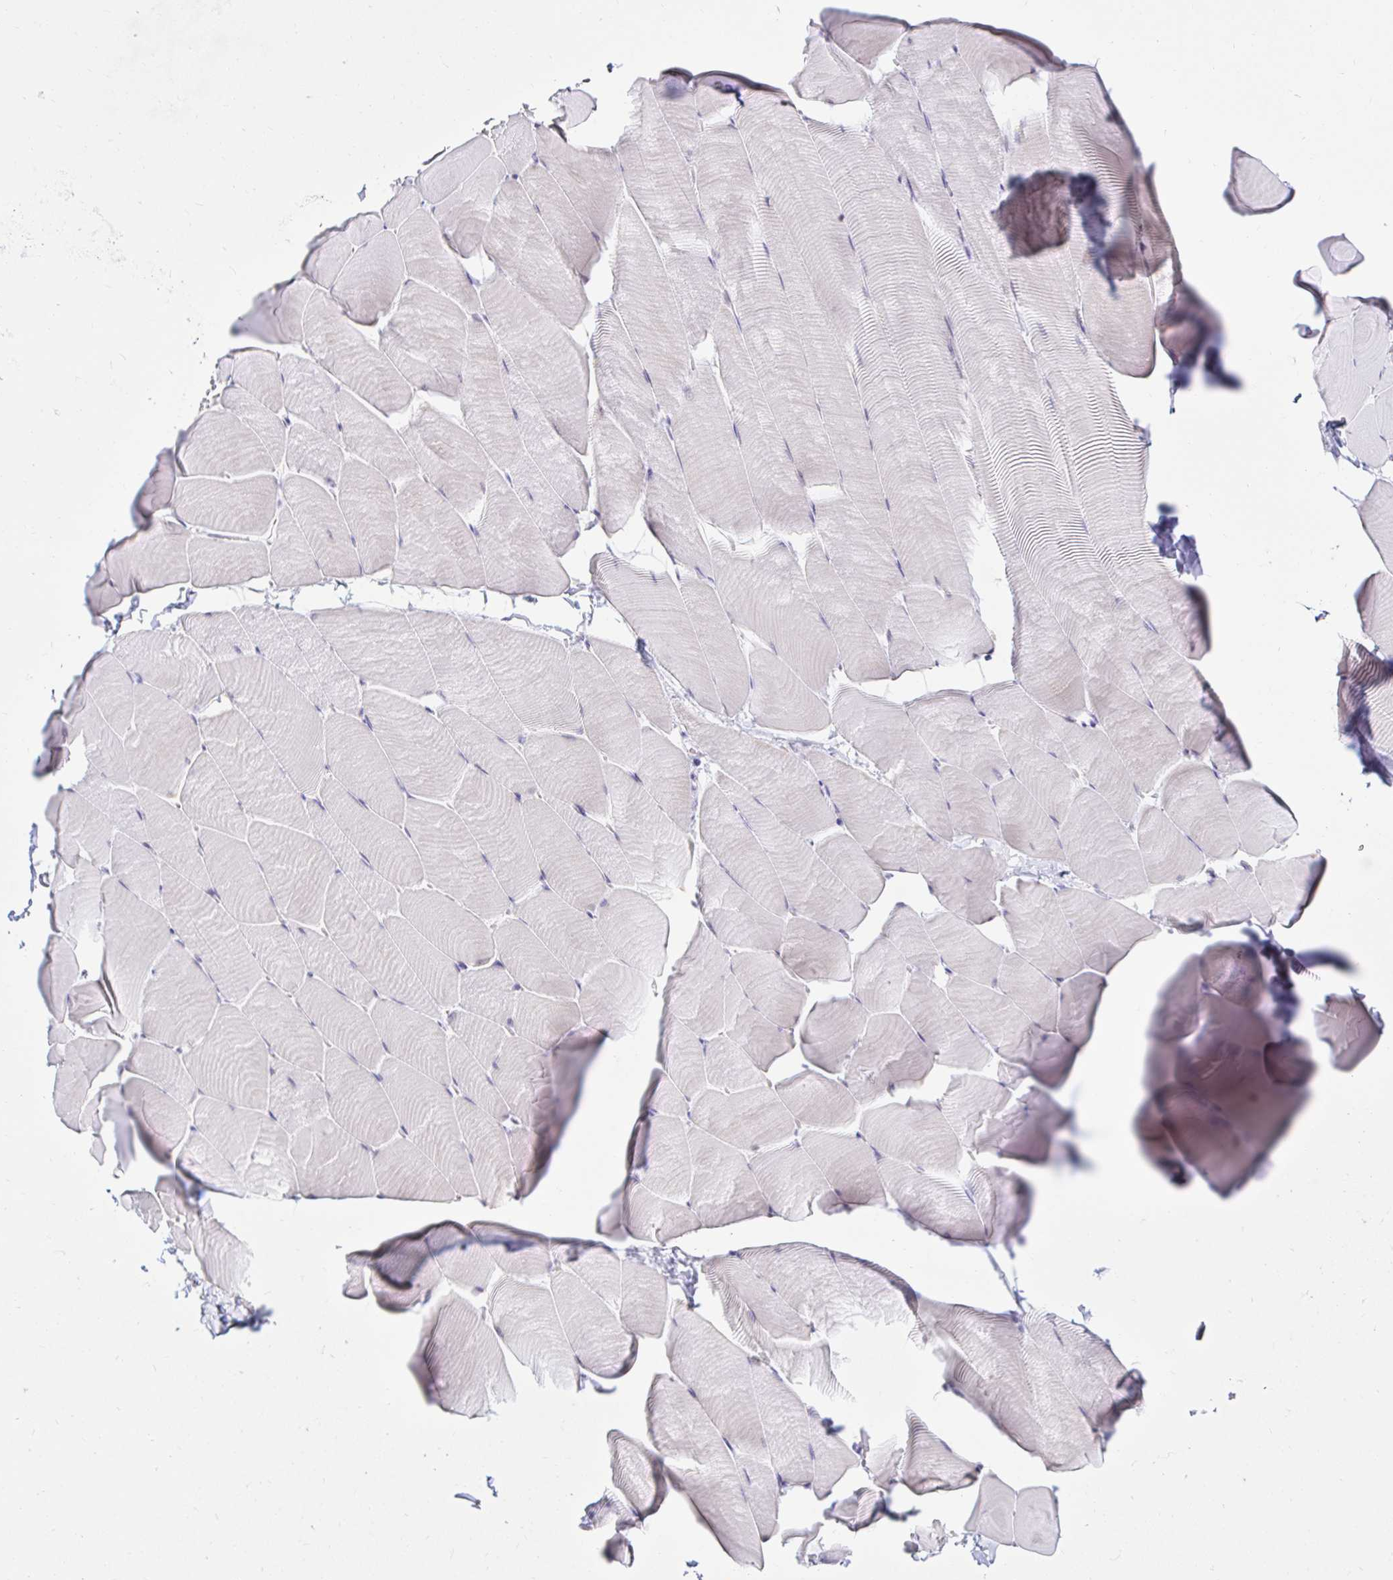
{"staining": {"intensity": "negative", "quantity": "none", "location": "none"}, "tissue": "skeletal muscle", "cell_type": "Myocytes", "image_type": "normal", "snomed": [{"axis": "morphology", "description": "Normal tissue, NOS"}, {"axis": "topography", "description": "Skeletal muscle"}], "caption": "Immunohistochemistry (IHC) histopathology image of benign skeletal muscle: human skeletal muscle stained with DAB shows no significant protein positivity in myocytes.", "gene": "CYBB", "patient": {"sex": "male", "age": 25}}